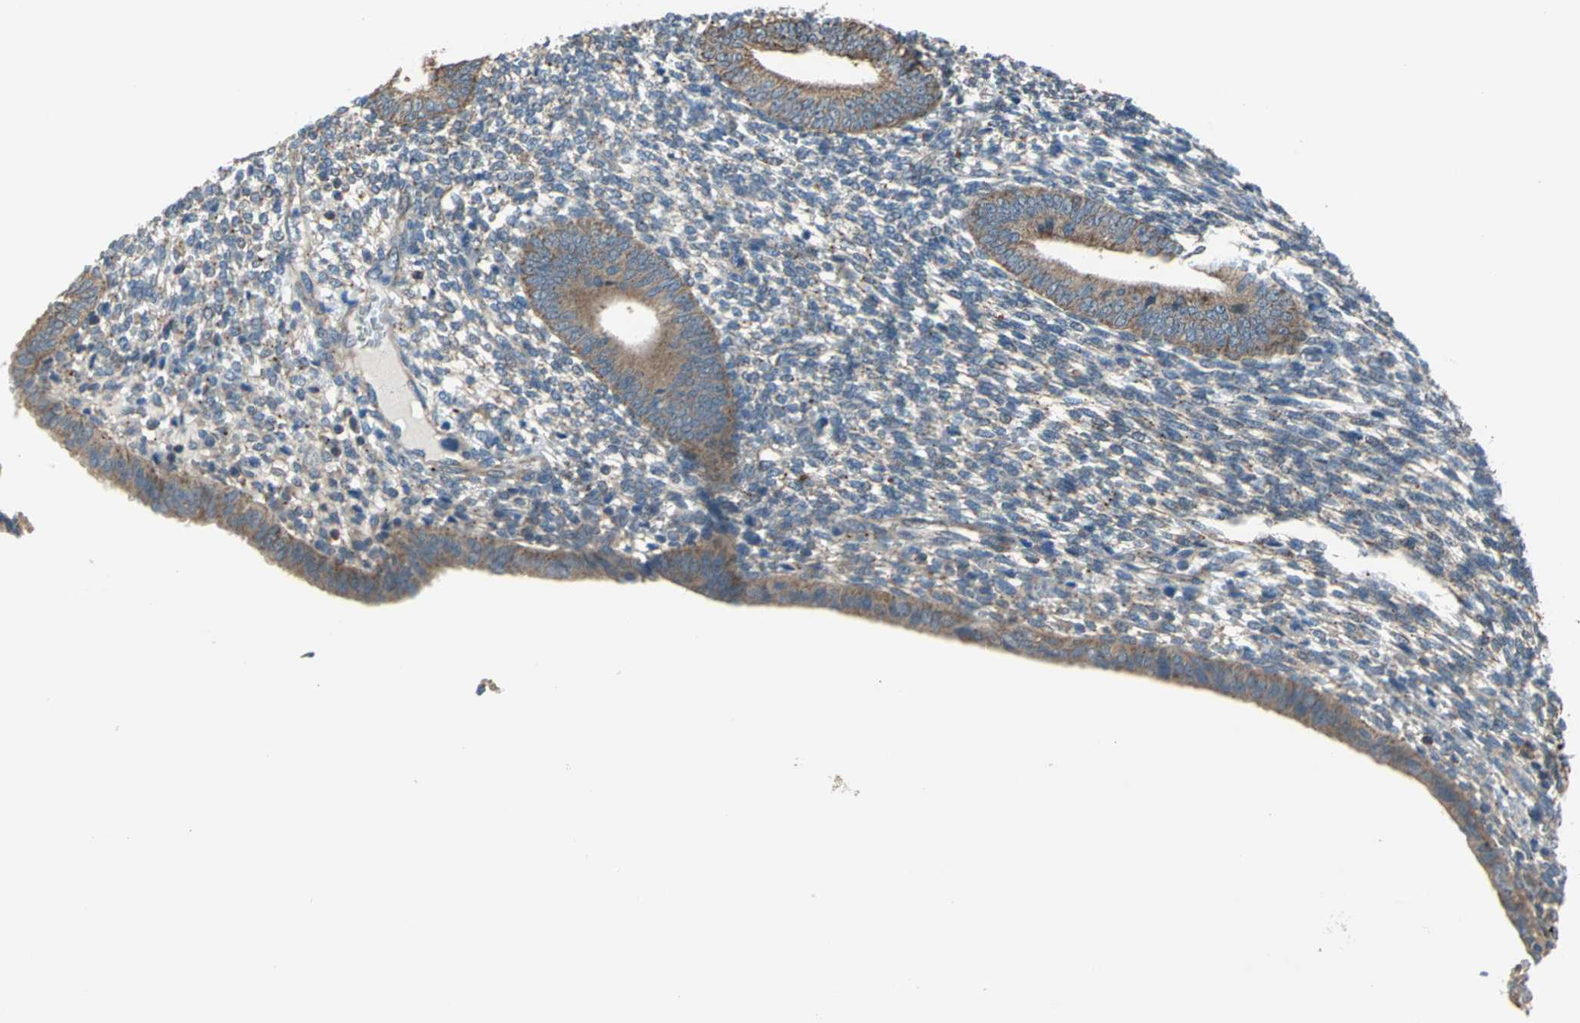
{"staining": {"intensity": "weak", "quantity": "<25%", "location": "cytoplasmic/membranous"}, "tissue": "endometrium", "cell_type": "Cells in endometrial stroma", "image_type": "normal", "snomed": [{"axis": "morphology", "description": "Normal tissue, NOS"}, {"axis": "topography", "description": "Endometrium"}], "caption": "Immunohistochemistry (IHC) micrograph of normal endometrium stained for a protein (brown), which shows no staining in cells in endometrial stroma.", "gene": "TRAK1", "patient": {"sex": "female", "age": 57}}